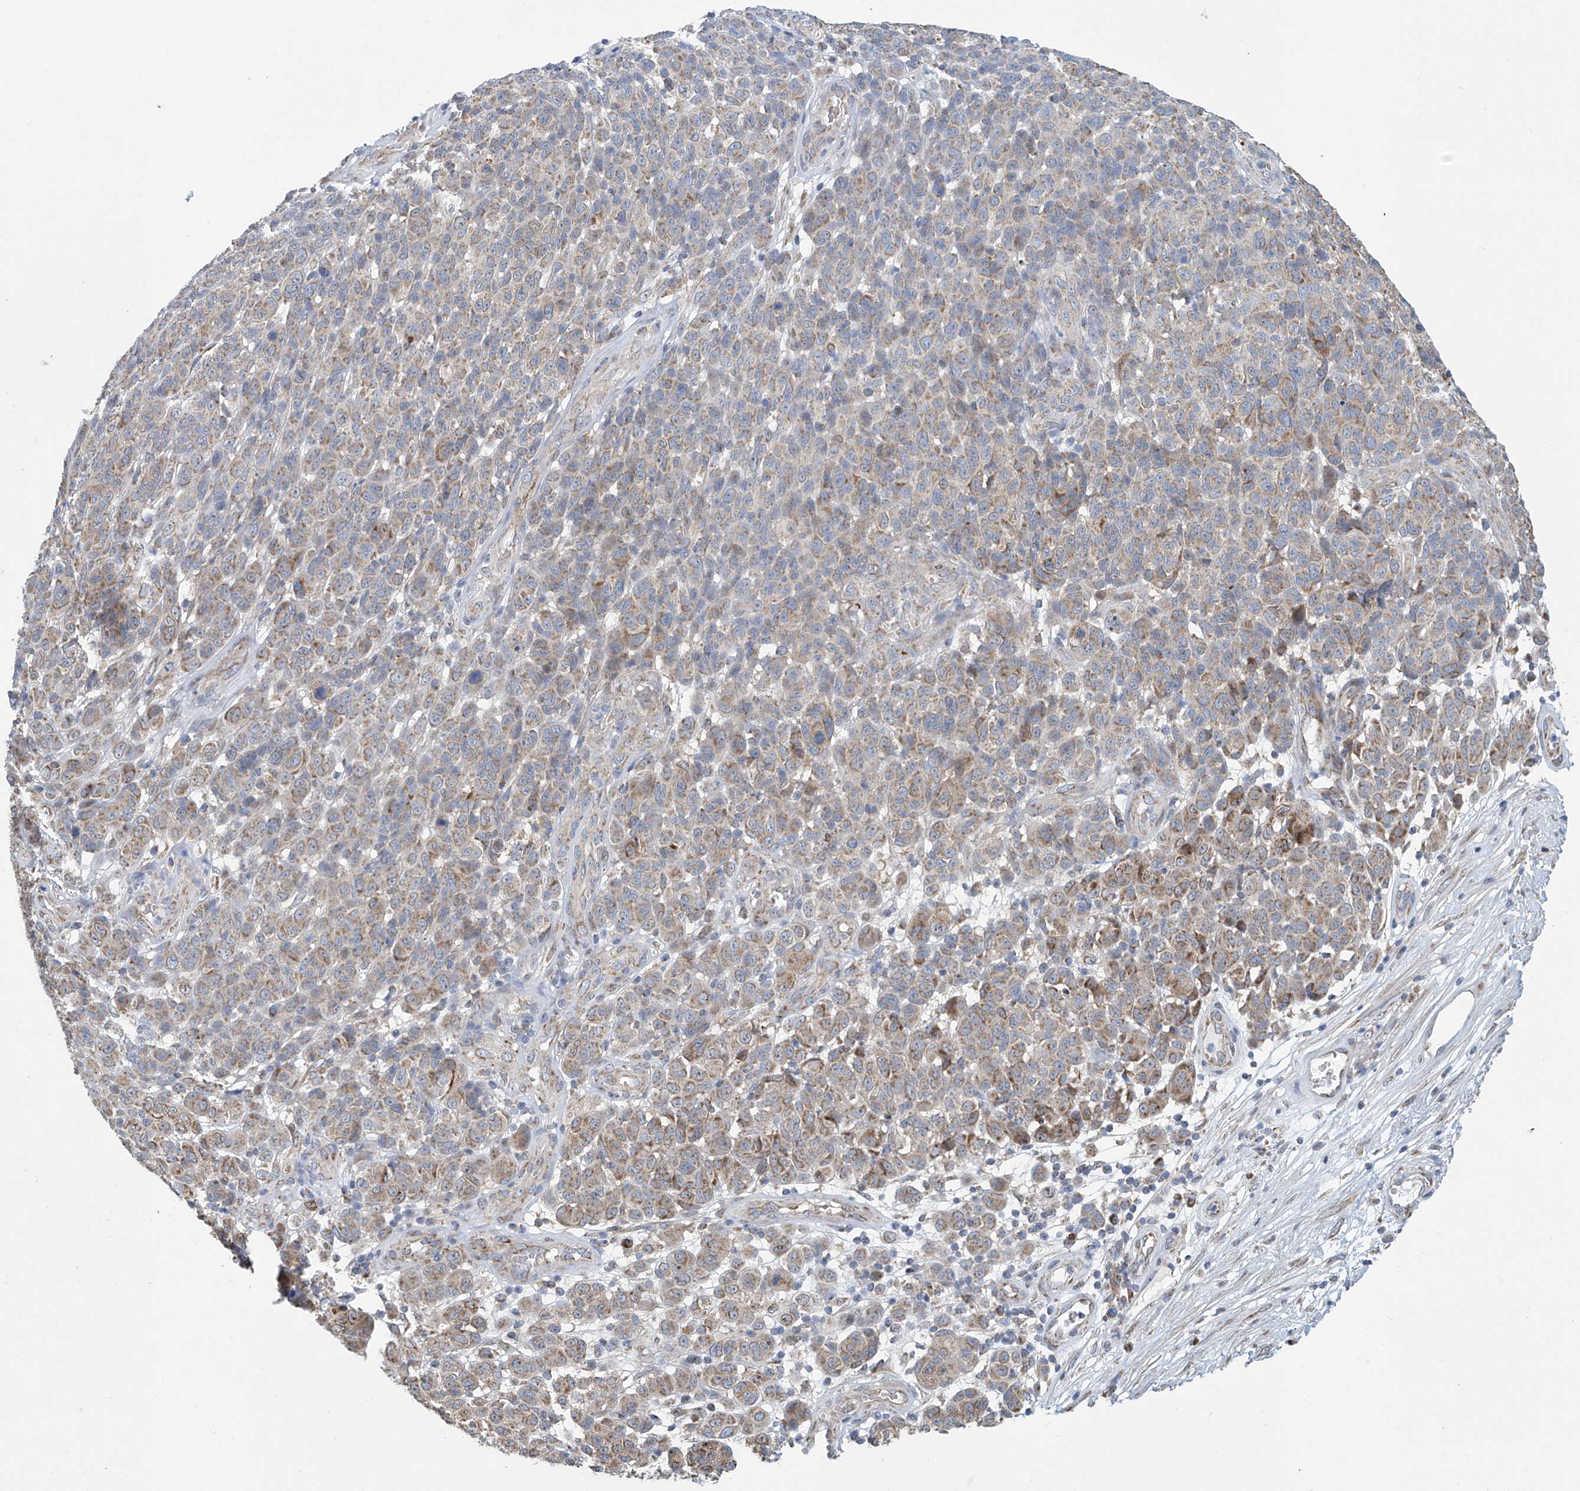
{"staining": {"intensity": "weak", "quantity": "25%-75%", "location": "cytoplasmic/membranous"}, "tissue": "melanoma", "cell_type": "Tumor cells", "image_type": "cancer", "snomed": [{"axis": "morphology", "description": "Malignant melanoma, NOS"}, {"axis": "topography", "description": "Skin"}], "caption": "Malignant melanoma stained with IHC displays weak cytoplasmic/membranous positivity in approximately 25%-75% of tumor cells.", "gene": "COMMD1", "patient": {"sex": "male", "age": 49}}